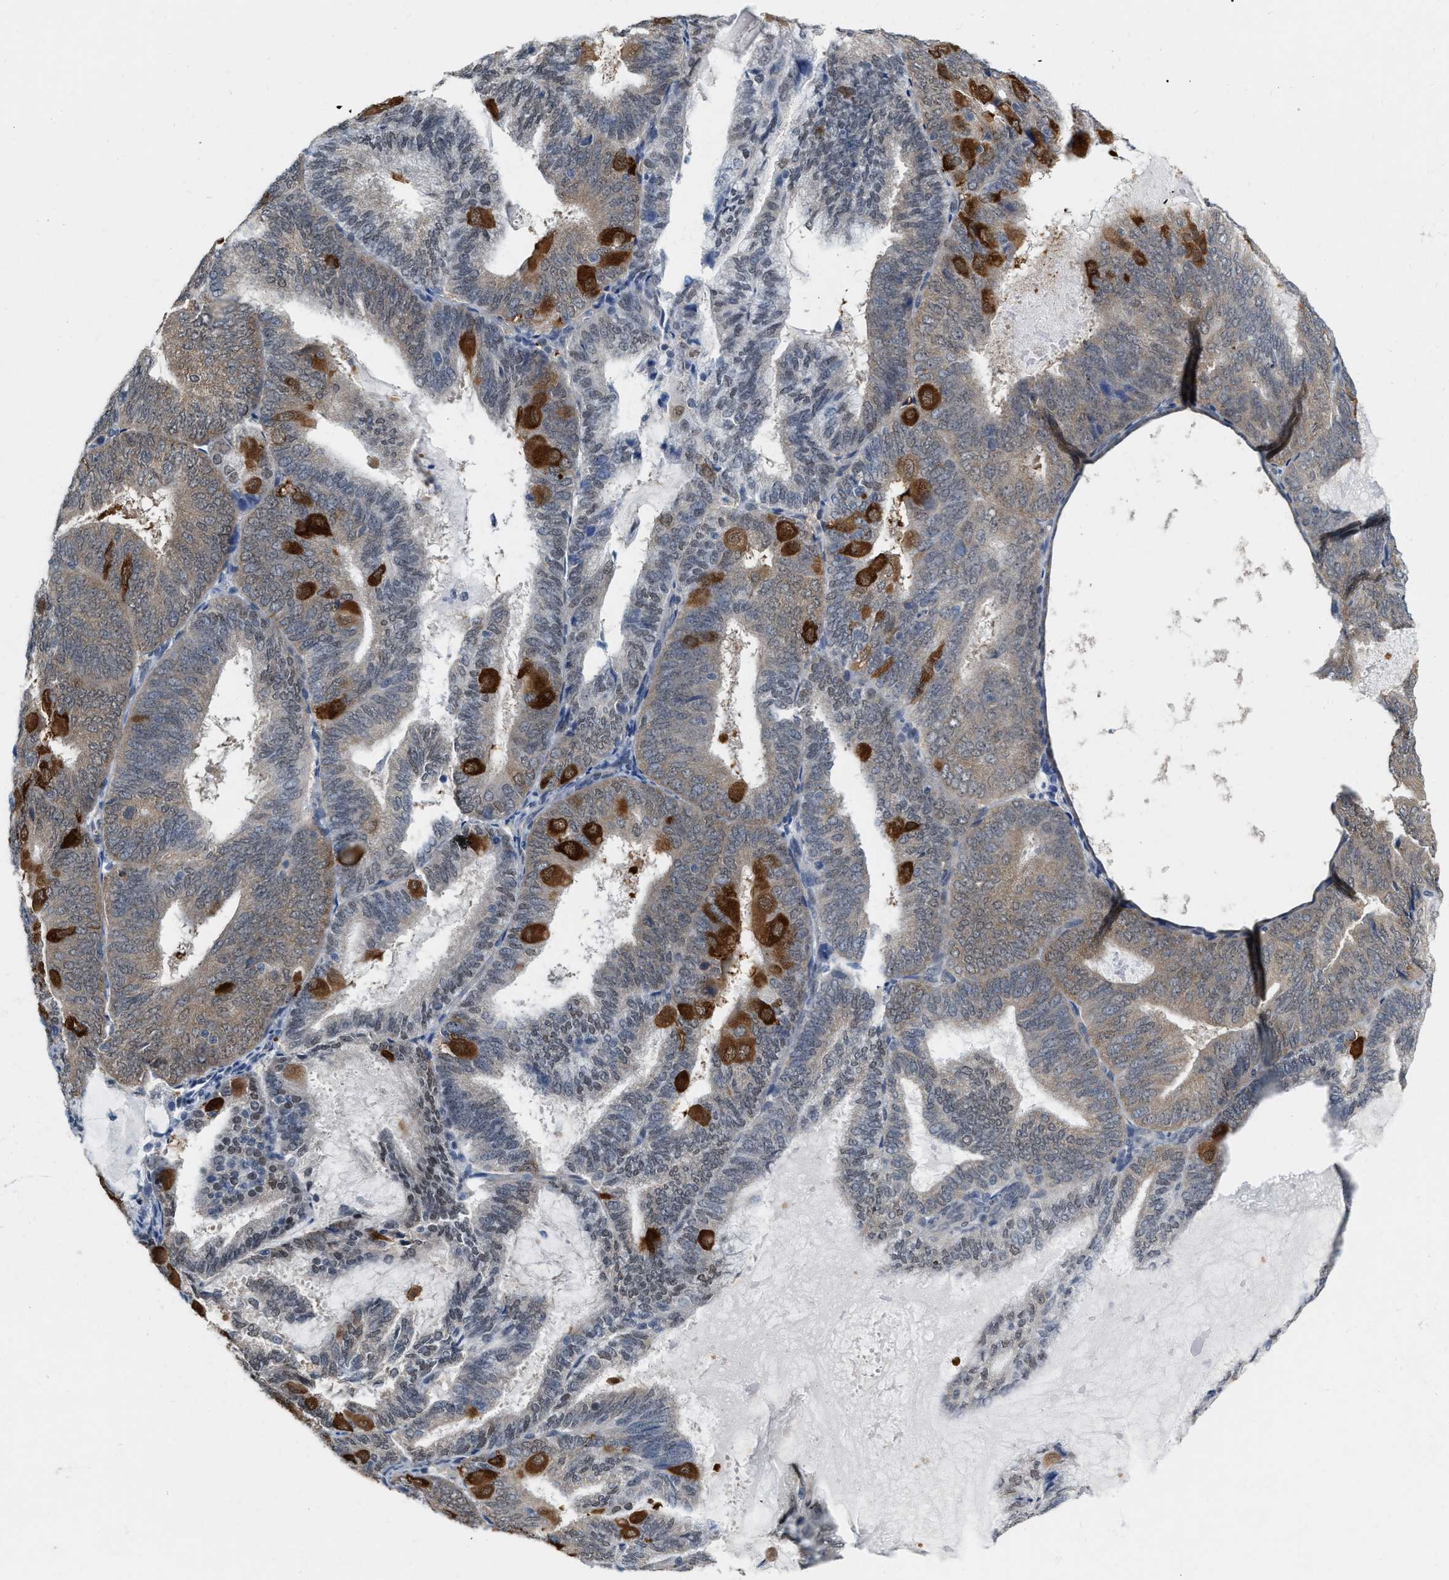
{"staining": {"intensity": "strong", "quantity": "<25%", "location": "cytoplasmic/membranous"}, "tissue": "endometrial cancer", "cell_type": "Tumor cells", "image_type": "cancer", "snomed": [{"axis": "morphology", "description": "Adenocarcinoma, NOS"}, {"axis": "topography", "description": "Endometrium"}], "caption": "Immunohistochemical staining of endometrial cancer (adenocarcinoma) shows strong cytoplasmic/membranous protein positivity in about <25% of tumor cells. (DAB IHC with brightfield microscopy, high magnification).", "gene": "RUVBL1", "patient": {"sex": "female", "age": 81}}